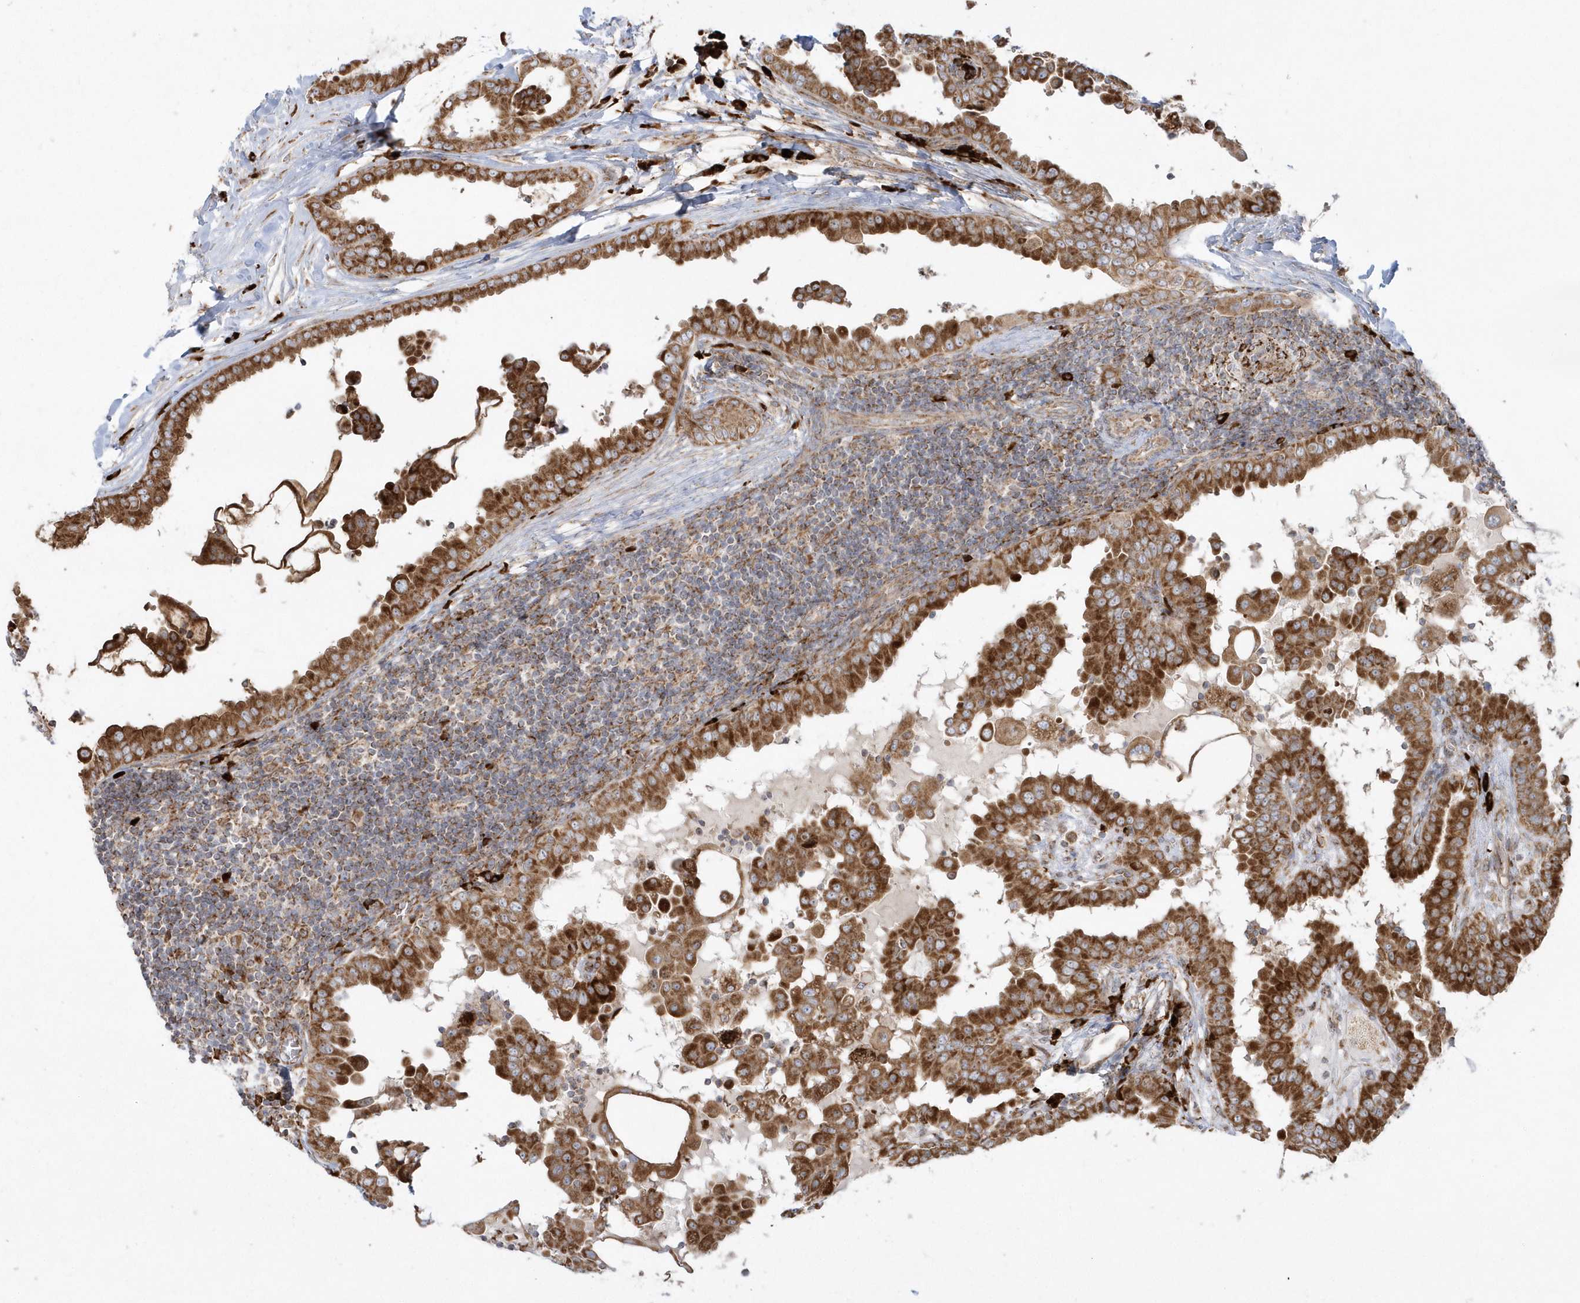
{"staining": {"intensity": "strong", "quantity": ">75%", "location": "cytoplasmic/membranous"}, "tissue": "thyroid cancer", "cell_type": "Tumor cells", "image_type": "cancer", "snomed": [{"axis": "morphology", "description": "Papillary adenocarcinoma, NOS"}, {"axis": "topography", "description": "Thyroid gland"}], "caption": "Immunohistochemistry (IHC) photomicrograph of human thyroid papillary adenocarcinoma stained for a protein (brown), which demonstrates high levels of strong cytoplasmic/membranous staining in approximately >75% of tumor cells.", "gene": "SH3BP2", "patient": {"sex": "male", "age": 33}}